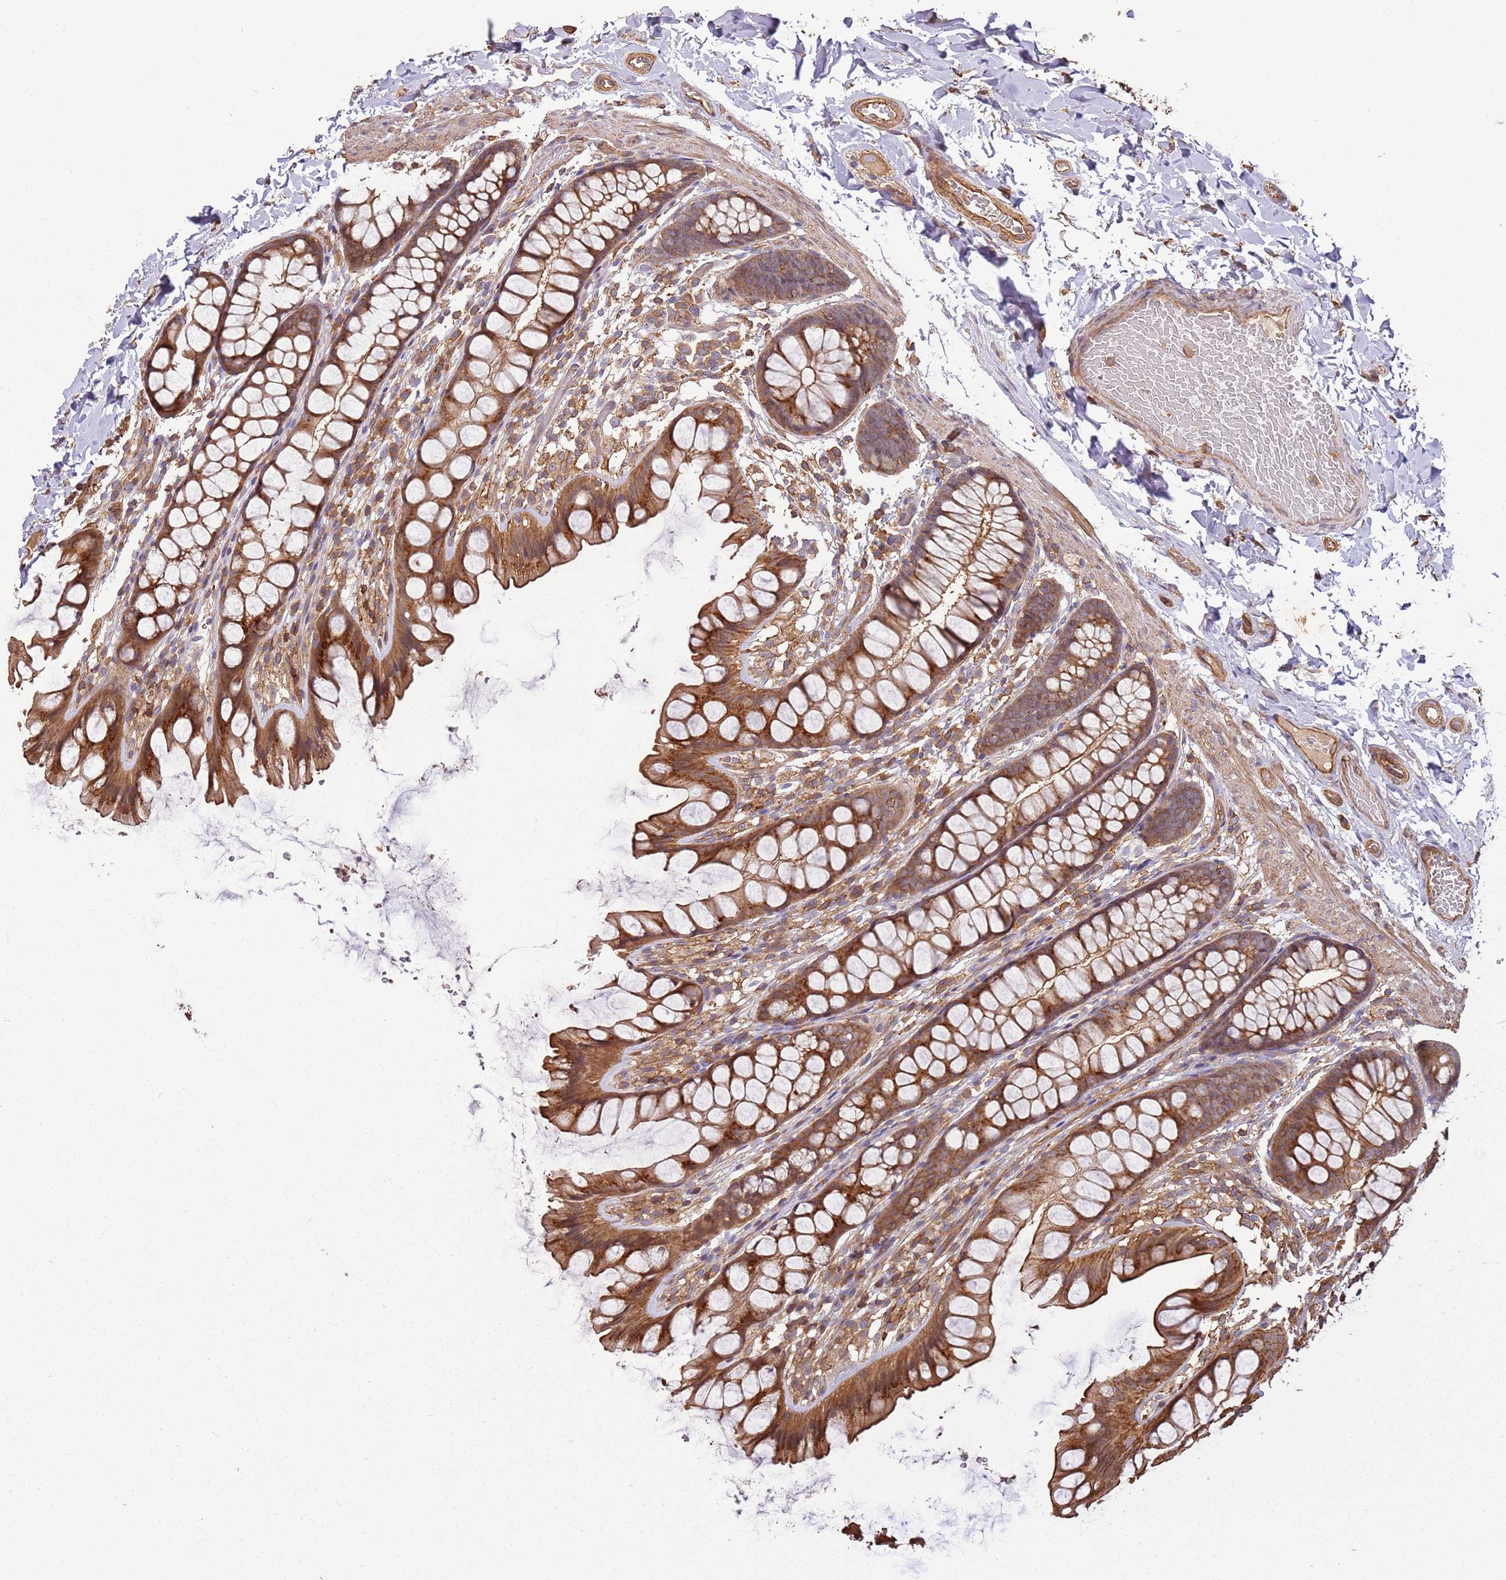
{"staining": {"intensity": "moderate", "quantity": ">75%", "location": "cytoplasmic/membranous"}, "tissue": "colon", "cell_type": "Endothelial cells", "image_type": "normal", "snomed": [{"axis": "morphology", "description": "Normal tissue, NOS"}, {"axis": "topography", "description": "Colon"}], "caption": "Immunohistochemistry (IHC) staining of unremarkable colon, which demonstrates medium levels of moderate cytoplasmic/membranous positivity in about >75% of endothelial cells indicating moderate cytoplasmic/membranous protein staining. The staining was performed using DAB (3,3'-diaminobenzidine) (brown) for protein detection and nuclei were counterstained in hematoxylin (blue).", "gene": "ACVR2A", "patient": {"sex": "male", "age": 47}}